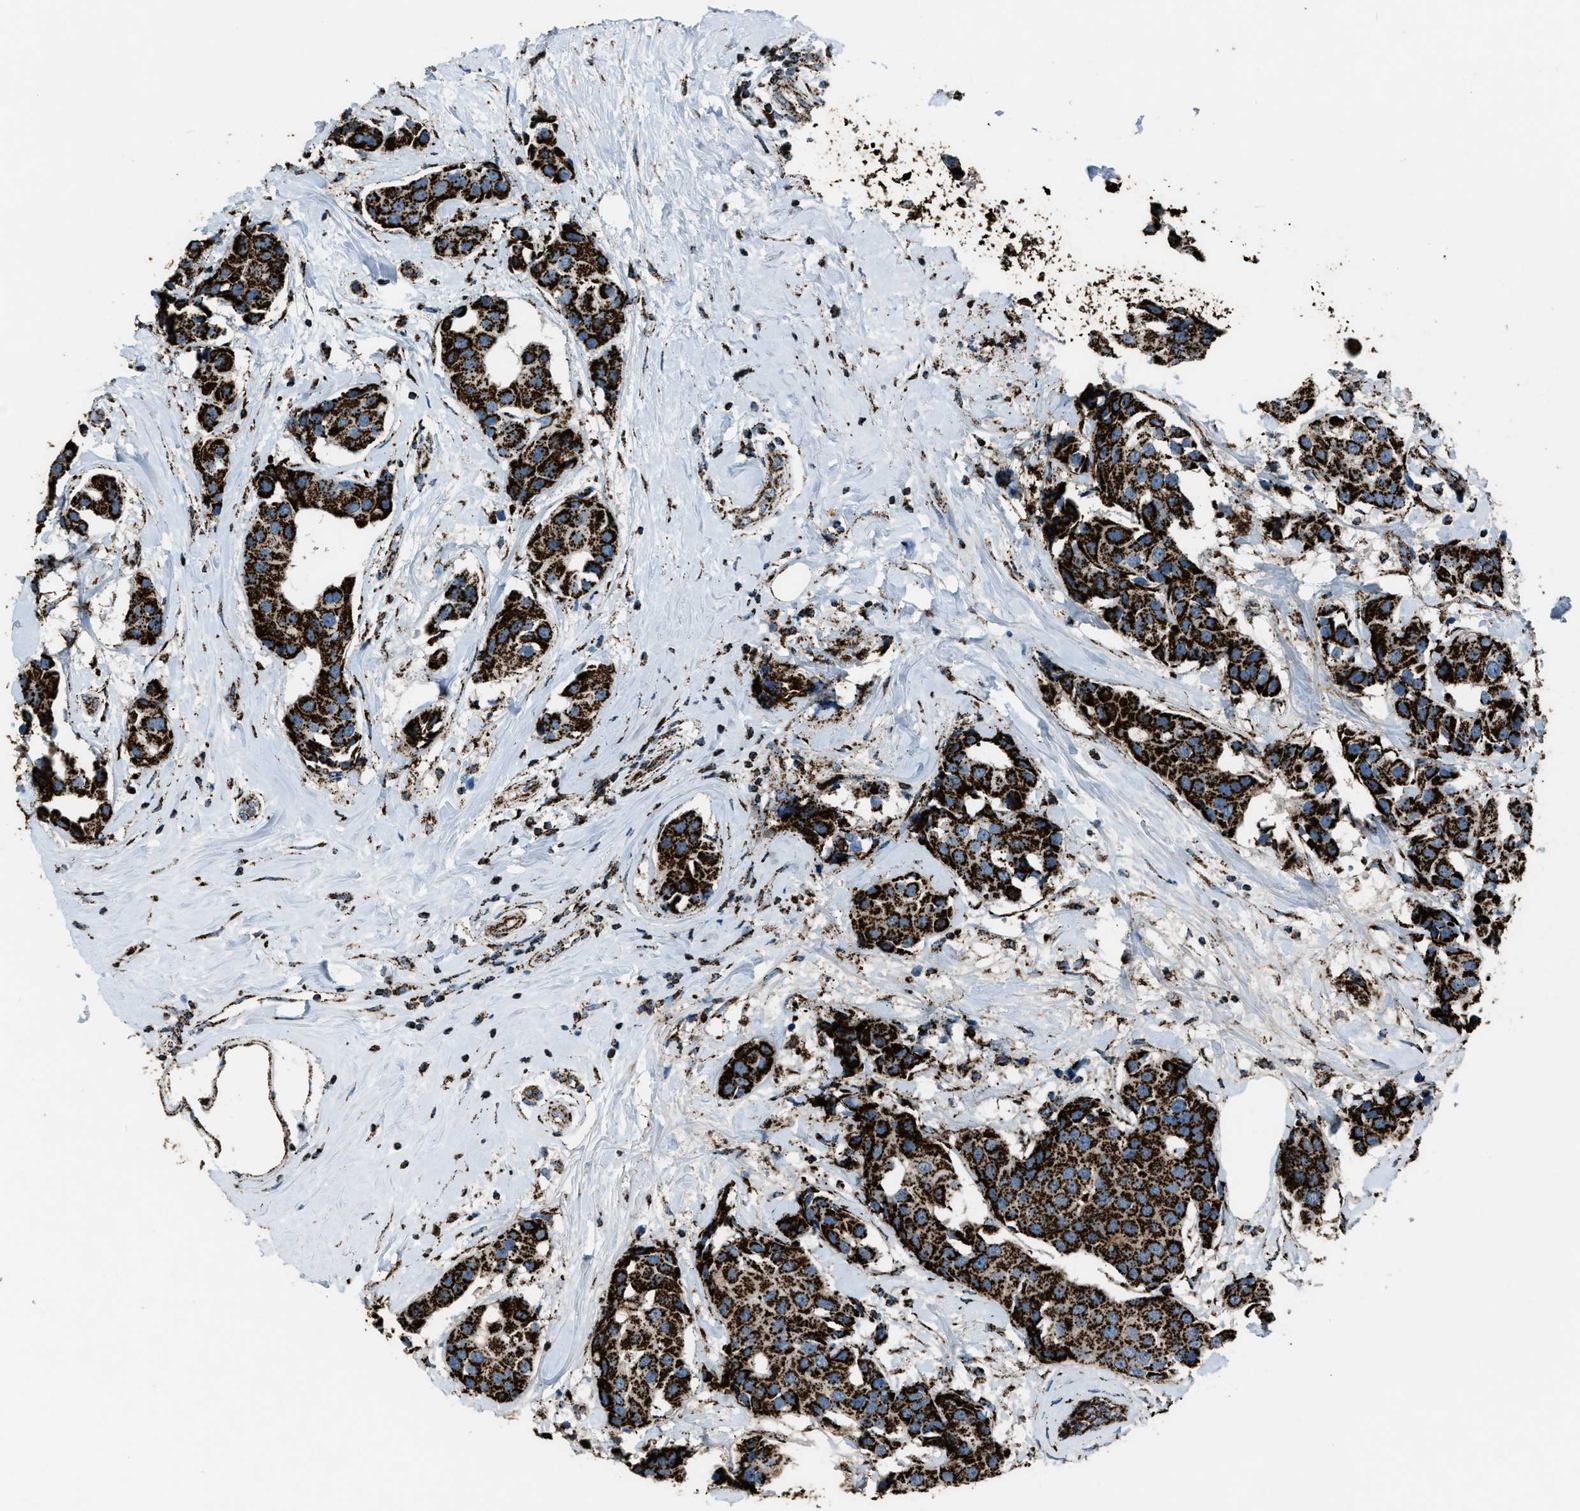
{"staining": {"intensity": "strong", "quantity": ">75%", "location": "cytoplasmic/membranous"}, "tissue": "breast cancer", "cell_type": "Tumor cells", "image_type": "cancer", "snomed": [{"axis": "morphology", "description": "Normal tissue, NOS"}, {"axis": "morphology", "description": "Duct carcinoma"}, {"axis": "topography", "description": "Breast"}], "caption": "Immunohistochemical staining of human breast cancer (intraductal carcinoma) displays high levels of strong cytoplasmic/membranous protein positivity in approximately >75% of tumor cells.", "gene": "MDH2", "patient": {"sex": "female", "age": 39}}